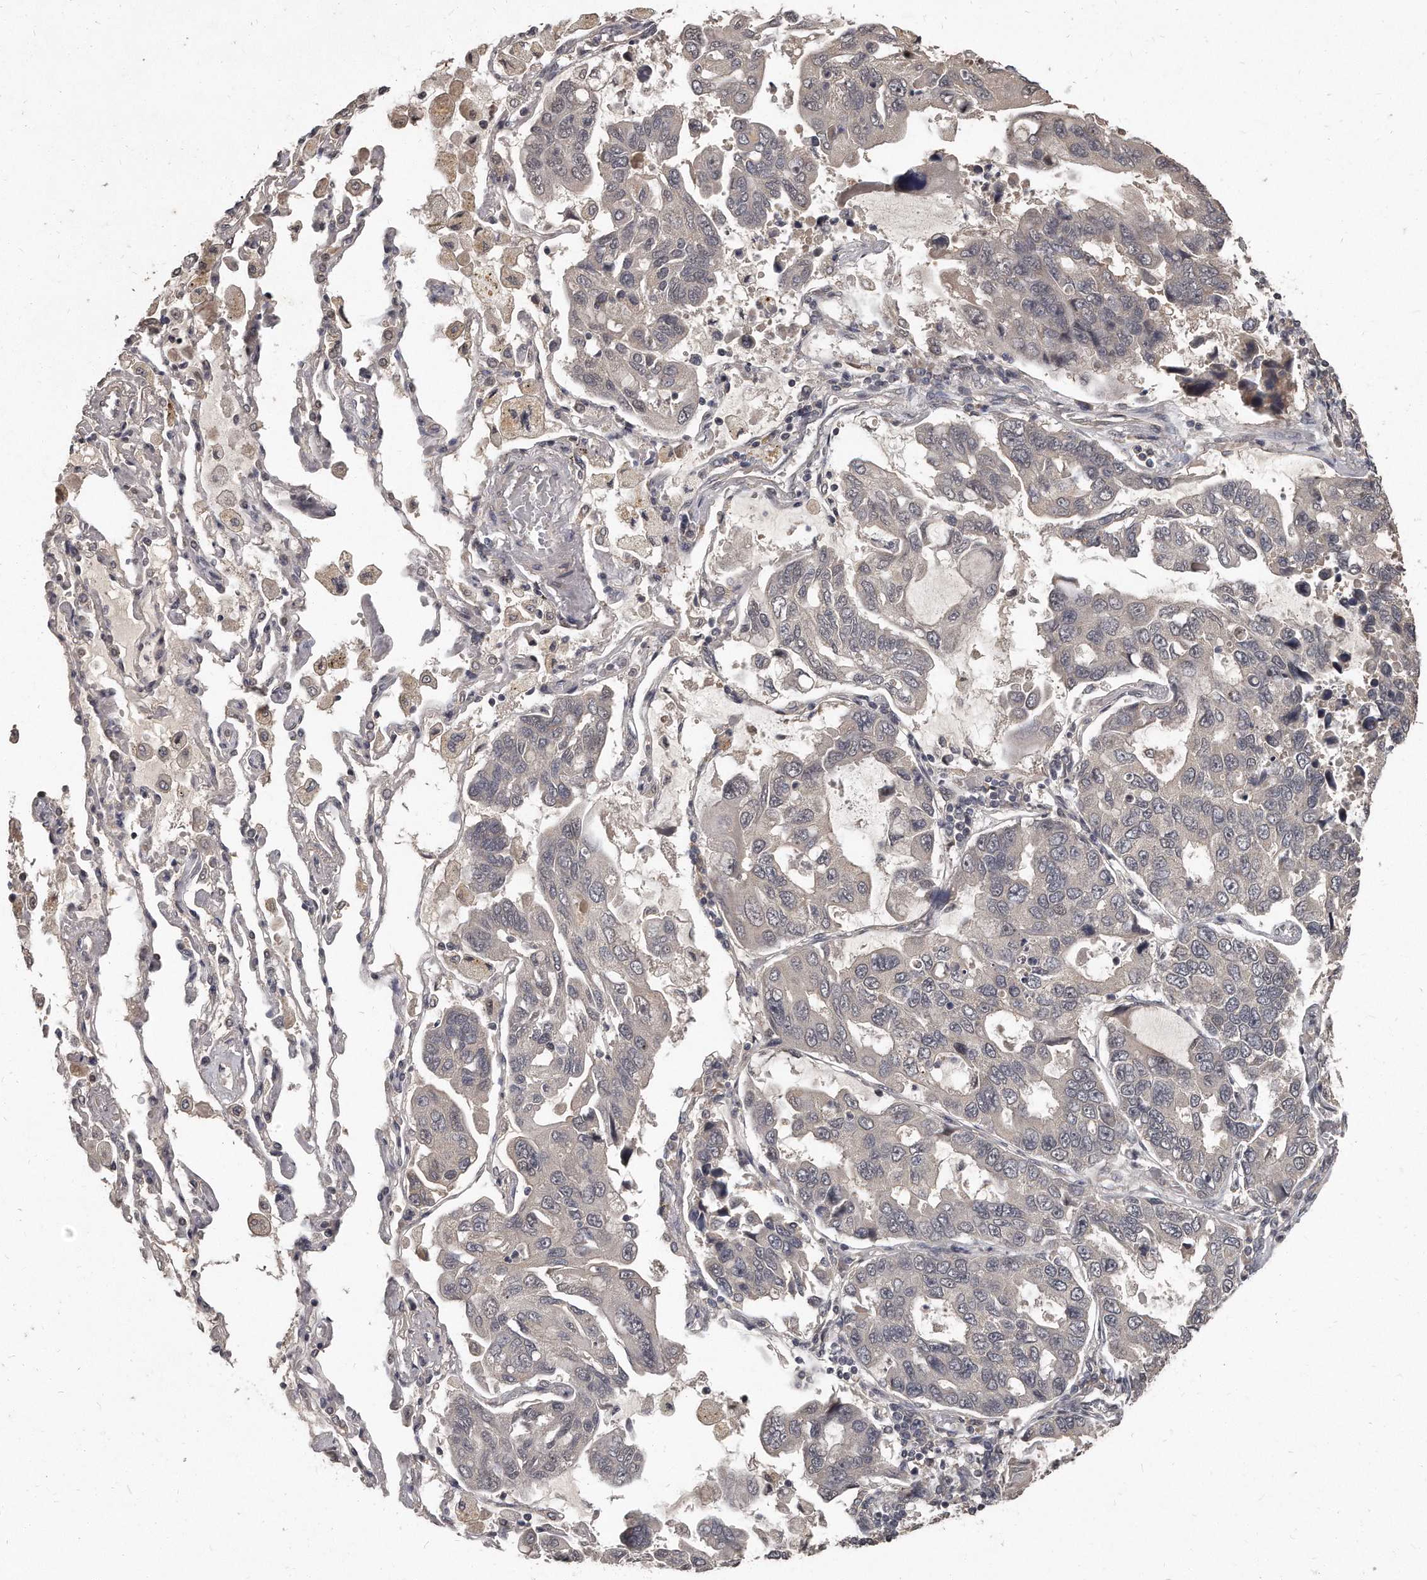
{"staining": {"intensity": "negative", "quantity": "none", "location": "none"}, "tissue": "lung cancer", "cell_type": "Tumor cells", "image_type": "cancer", "snomed": [{"axis": "morphology", "description": "Adenocarcinoma, NOS"}, {"axis": "topography", "description": "Lung"}], "caption": "Immunohistochemistry (IHC) of adenocarcinoma (lung) displays no staining in tumor cells. (Stains: DAB (3,3'-diaminobenzidine) immunohistochemistry (IHC) with hematoxylin counter stain, Microscopy: brightfield microscopy at high magnification).", "gene": "GRB10", "patient": {"sex": "male", "age": 64}}